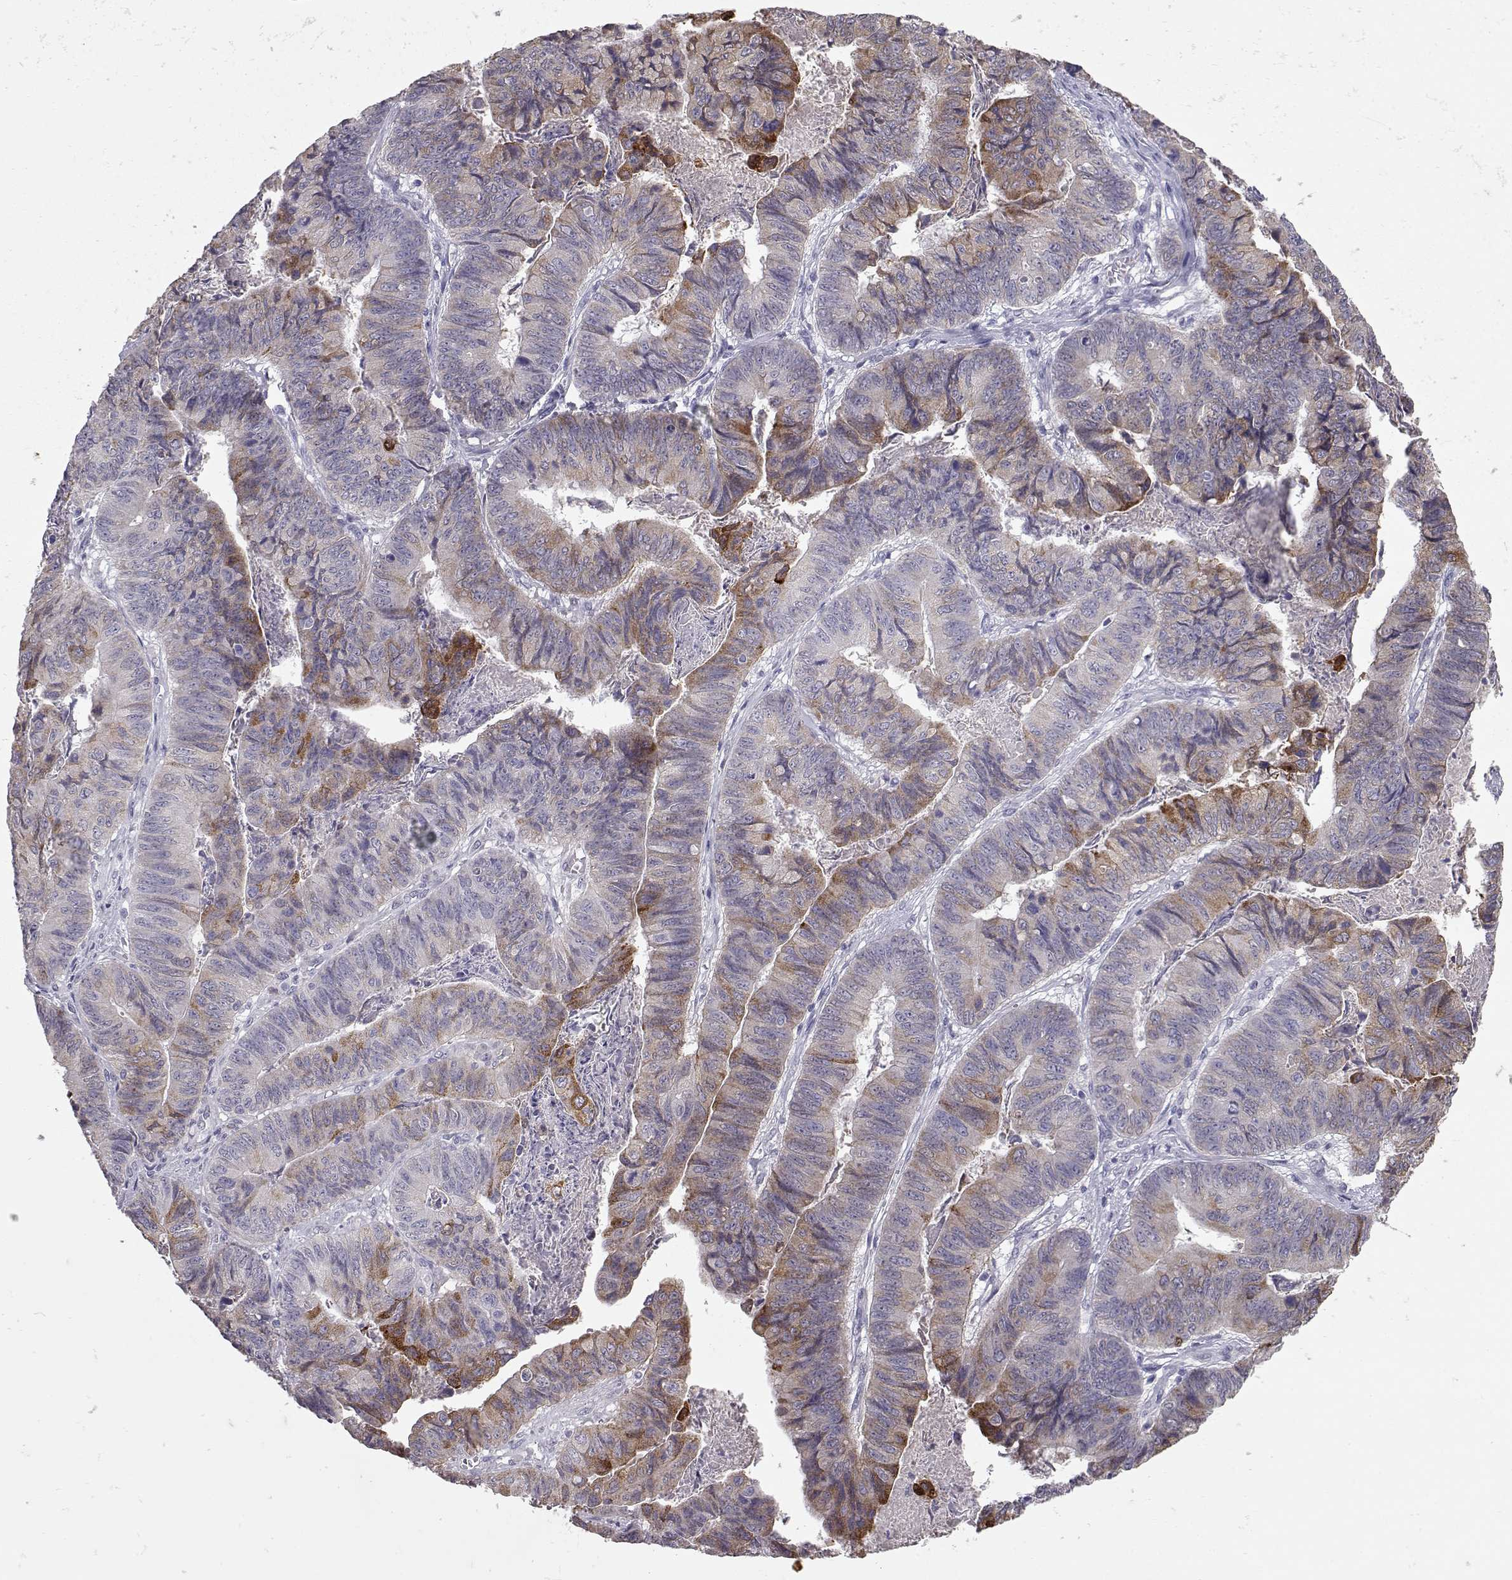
{"staining": {"intensity": "strong", "quantity": "<25%", "location": "cytoplasmic/membranous"}, "tissue": "stomach cancer", "cell_type": "Tumor cells", "image_type": "cancer", "snomed": [{"axis": "morphology", "description": "Adenocarcinoma, NOS"}, {"axis": "topography", "description": "Stomach, lower"}], "caption": "Immunohistochemistry of human stomach cancer shows medium levels of strong cytoplasmic/membranous positivity in about <25% of tumor cells.", "gene": "LAMB3", "patient": {"sex": "male", "age": 77}}